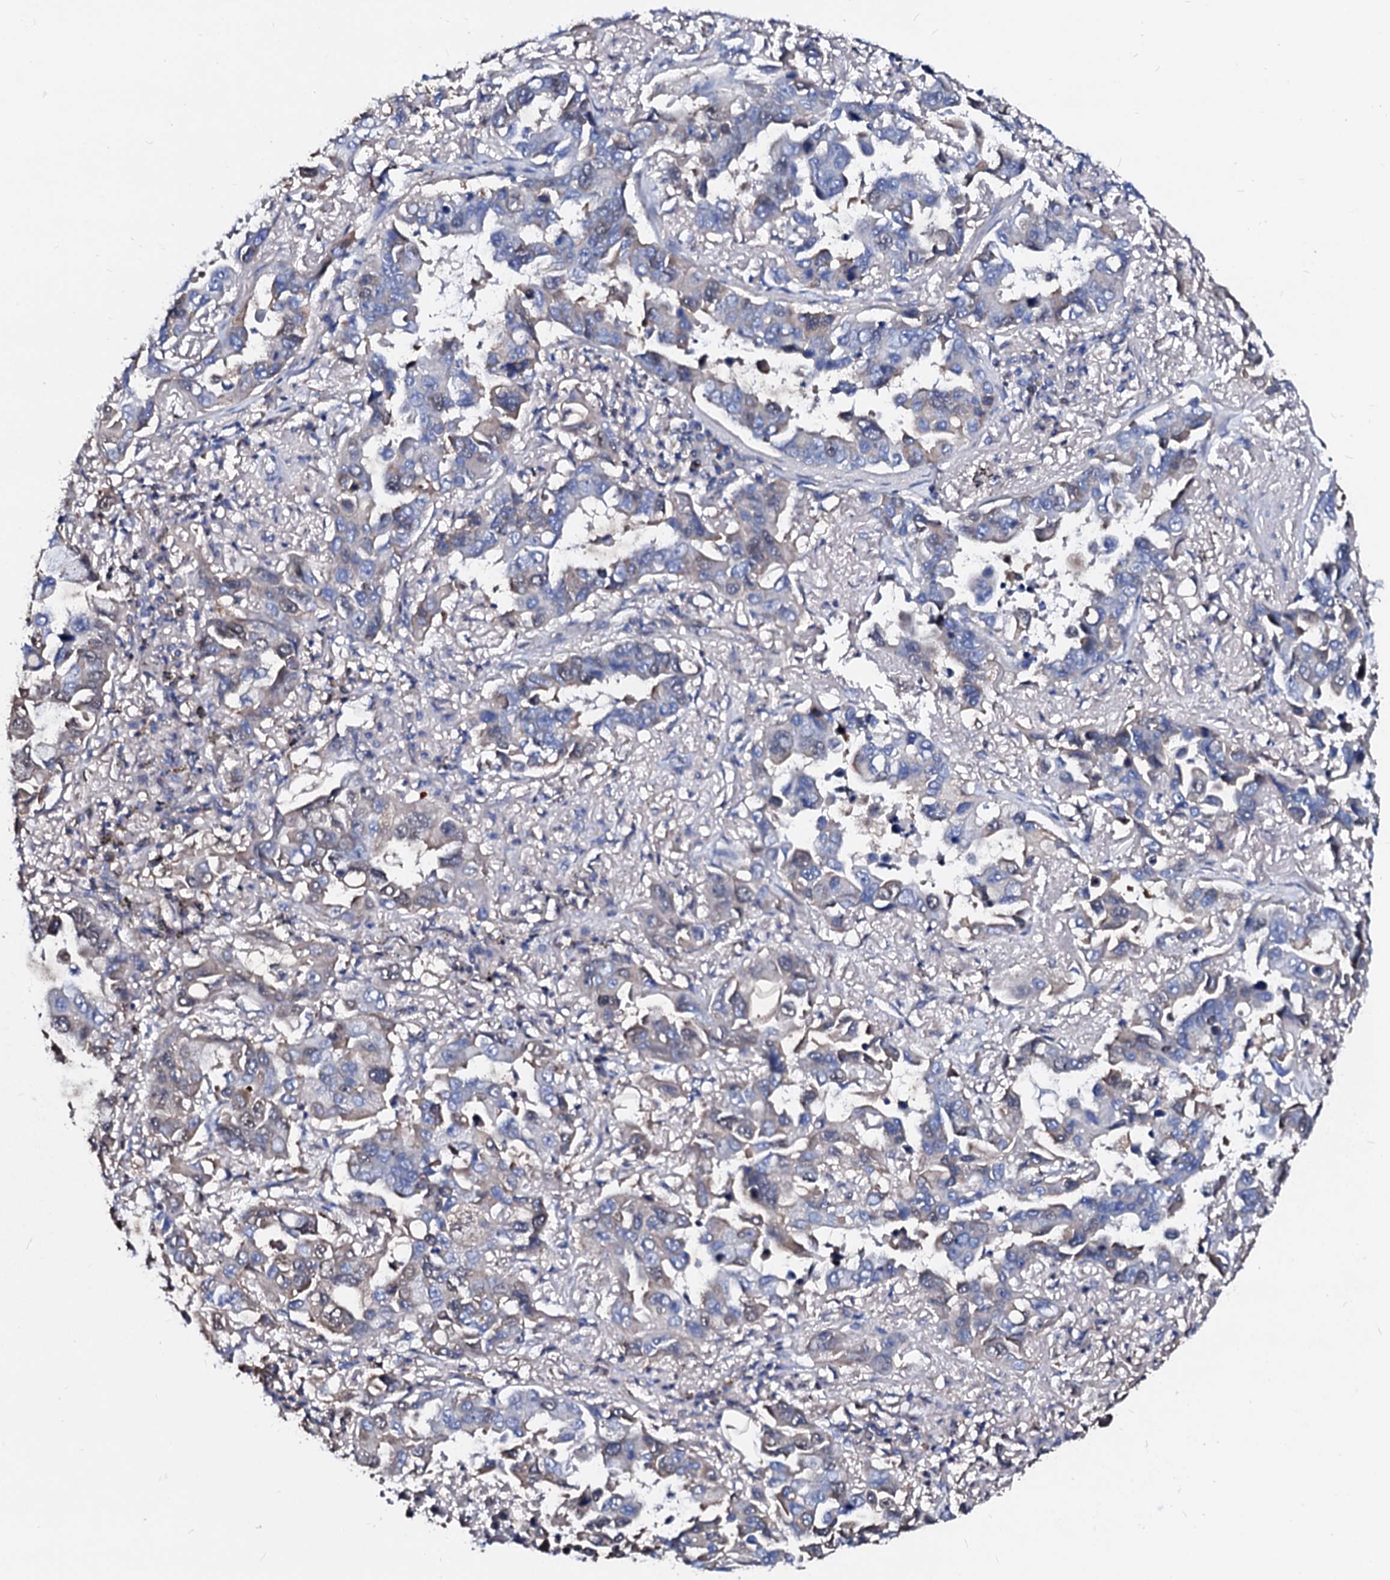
{"staining": {"intensity": "weak", "quantity": "<25%", "location": "nuclear"}, "tissue": "lung cancer", "cell_type": "Tumor cells", "image_type": "cancer", "snomed": [{"axis": "morphology", "description": "Adenocarcinoma, NOS"}, {"axis": "topography", "description": "Lung"}], "caption": "The micrograph displays no significant staining in tumor cells of lung adenocarcinoma. (DAB immunohistochemistry with hematoxylin counter stain).", "gene": "CSKMT", "patient": {"sex": "male", "age": 64}}